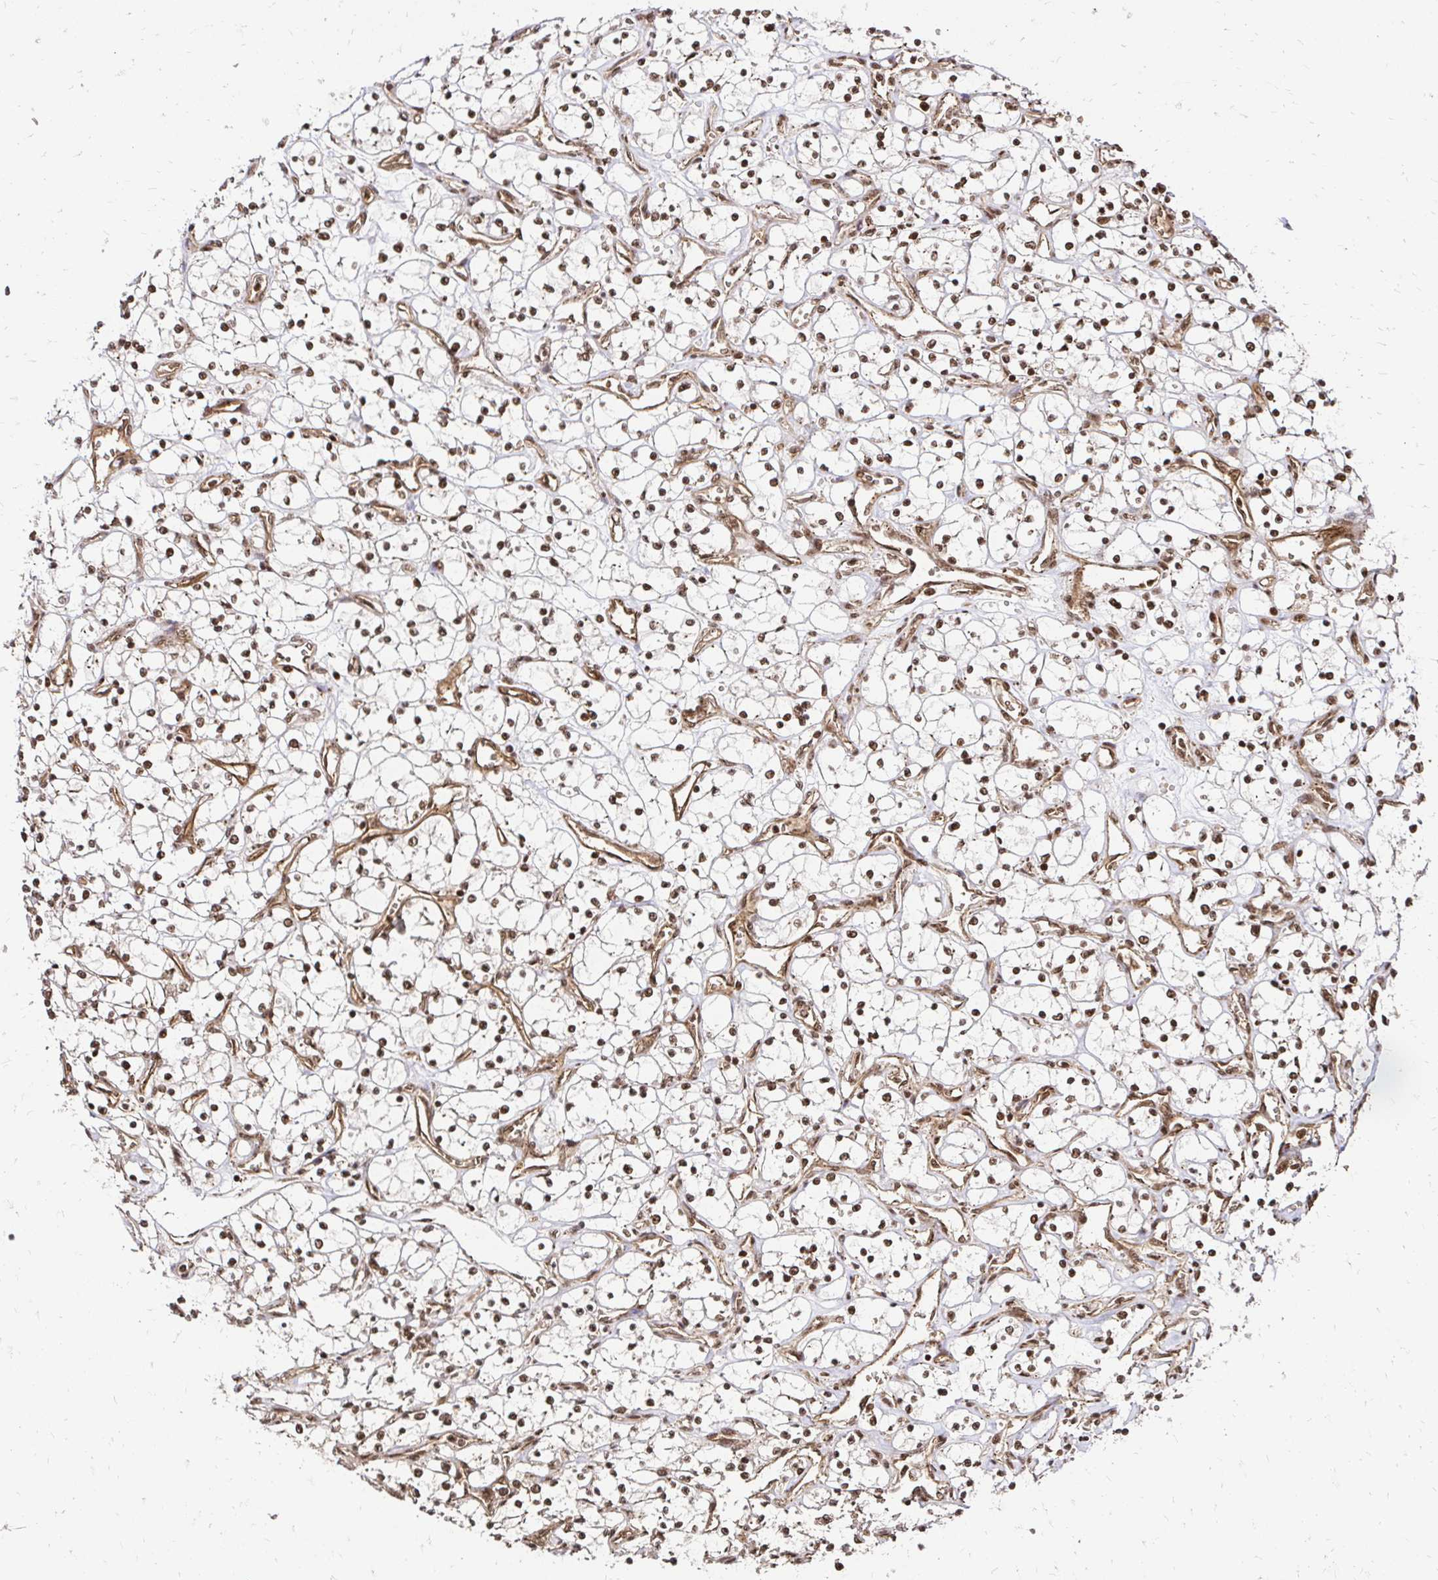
{"staining": {"intensity": "moderate", "quantity": ">75%", "location": "nuclear"}, "tissue": "renal cancer", "cell_type": "Tumor cells", "image_type": "cancer", "snomed": [{"axis": "morphology", "description": "Adenocarcinoma, NOS"}, {"axis": "topography", "description": "Kidney"}], "caption": "Approximately >75% of tumor cells in human renal adenocarcinoma exhibit moderate nuclear protein staining as visualized by brown immunohistochemical staining.", "gene": "GLYR1", "patient": {"sex": "female", "age": 69}}